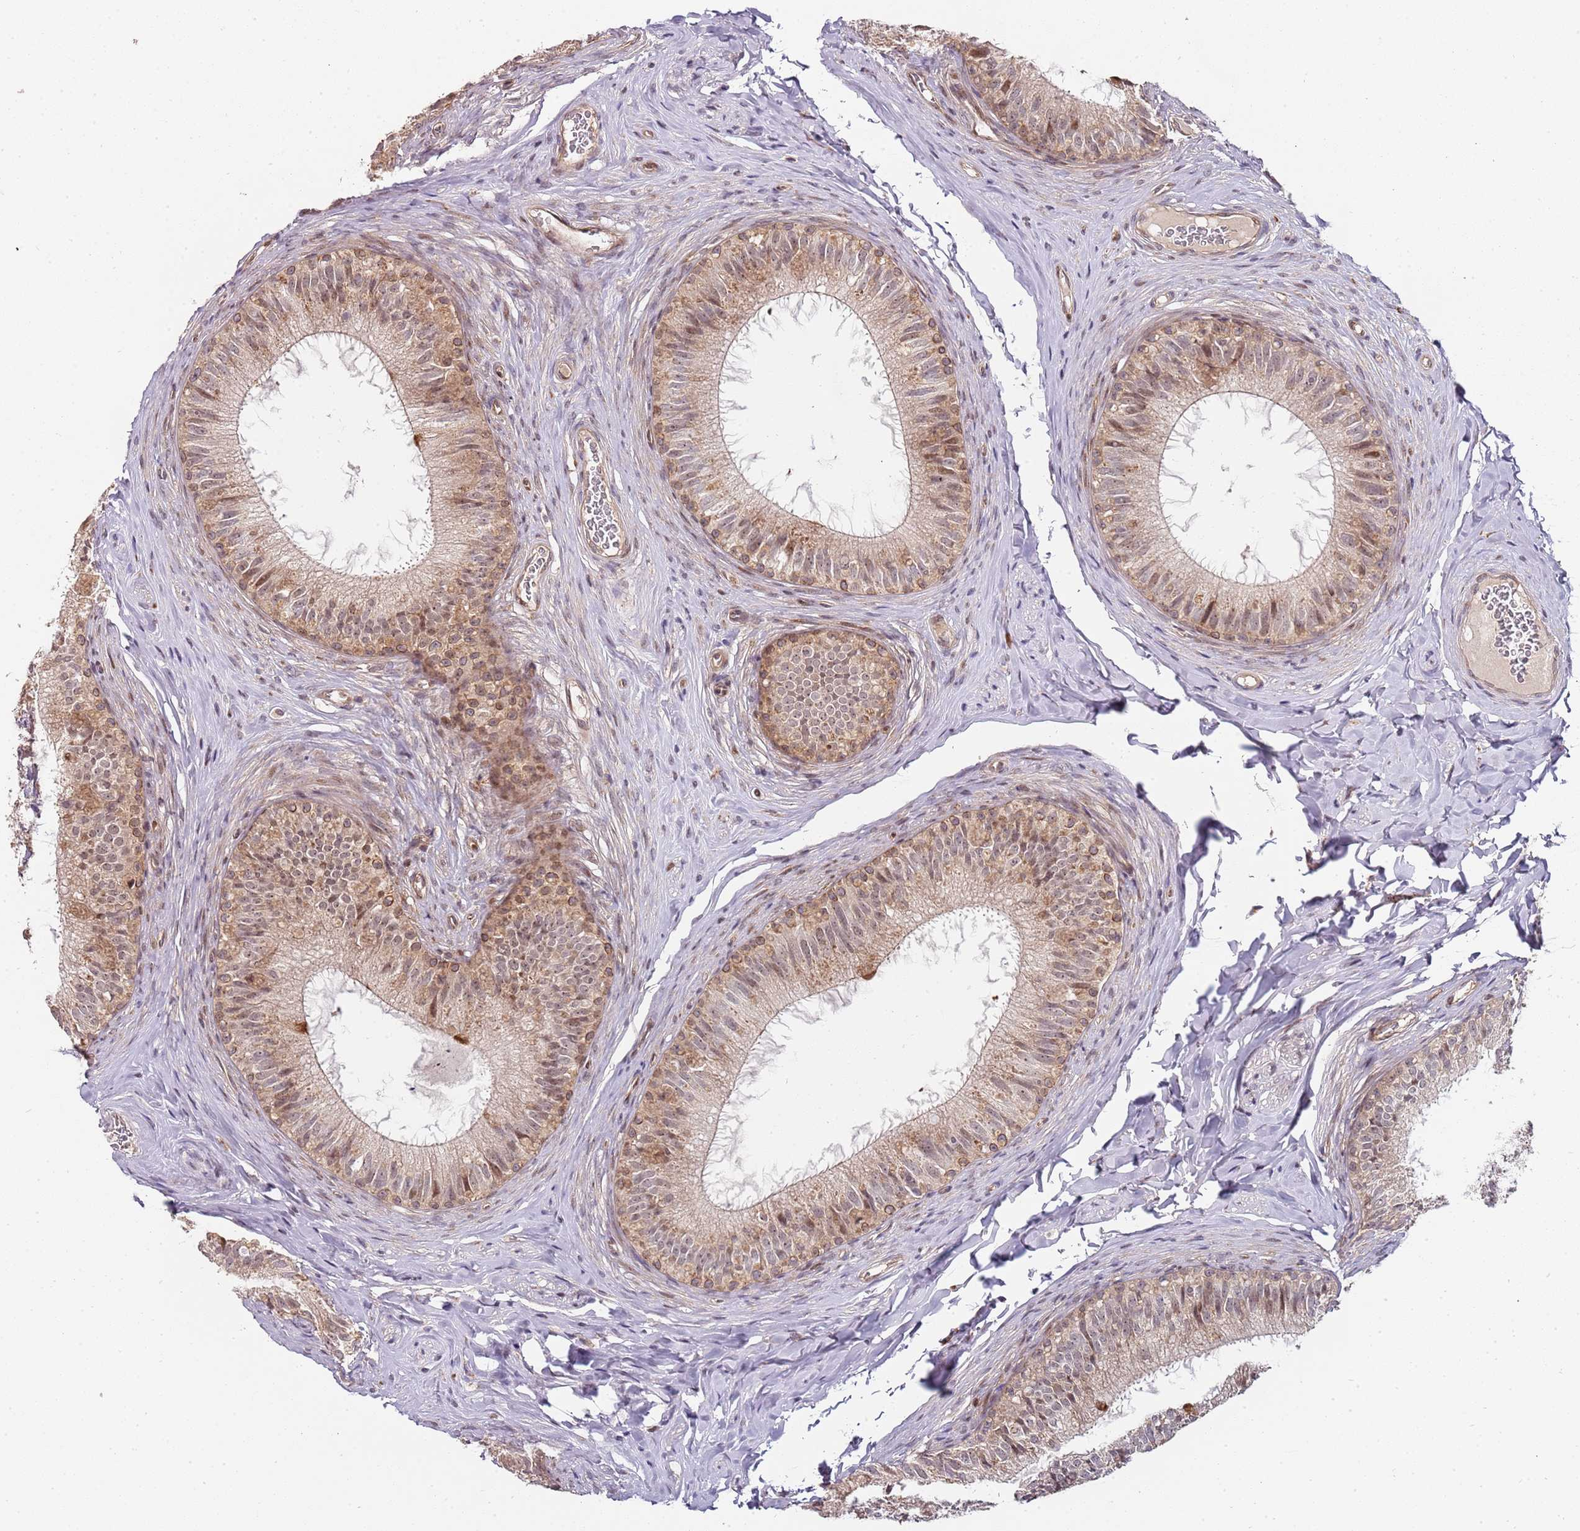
{"staining": {"intensity": "moderate", "quantity": ">75%", "location": "cytoplasmic/membranous"}, "tissue": "epididymis", "cell_type": "Glandular cells", "image_type": "normal", "snomed": [{"axis": "morphology", "description": "Normal tissue, NOS"}, {"axis": "topography", "description": "Epididymis"}], "caption": "Normal epididymis displays moderate cytoplasmic/membranous expression in approximately >75% of glandular cells The protein of interest is stained brown, and the nuclei are stained in blue (DAB (3,3'-diaminobenzidine) IHC with brightfield microscopy, high magnification)..", "gene": "EDC3", "patient": {"sex": "male", "age": 34}}